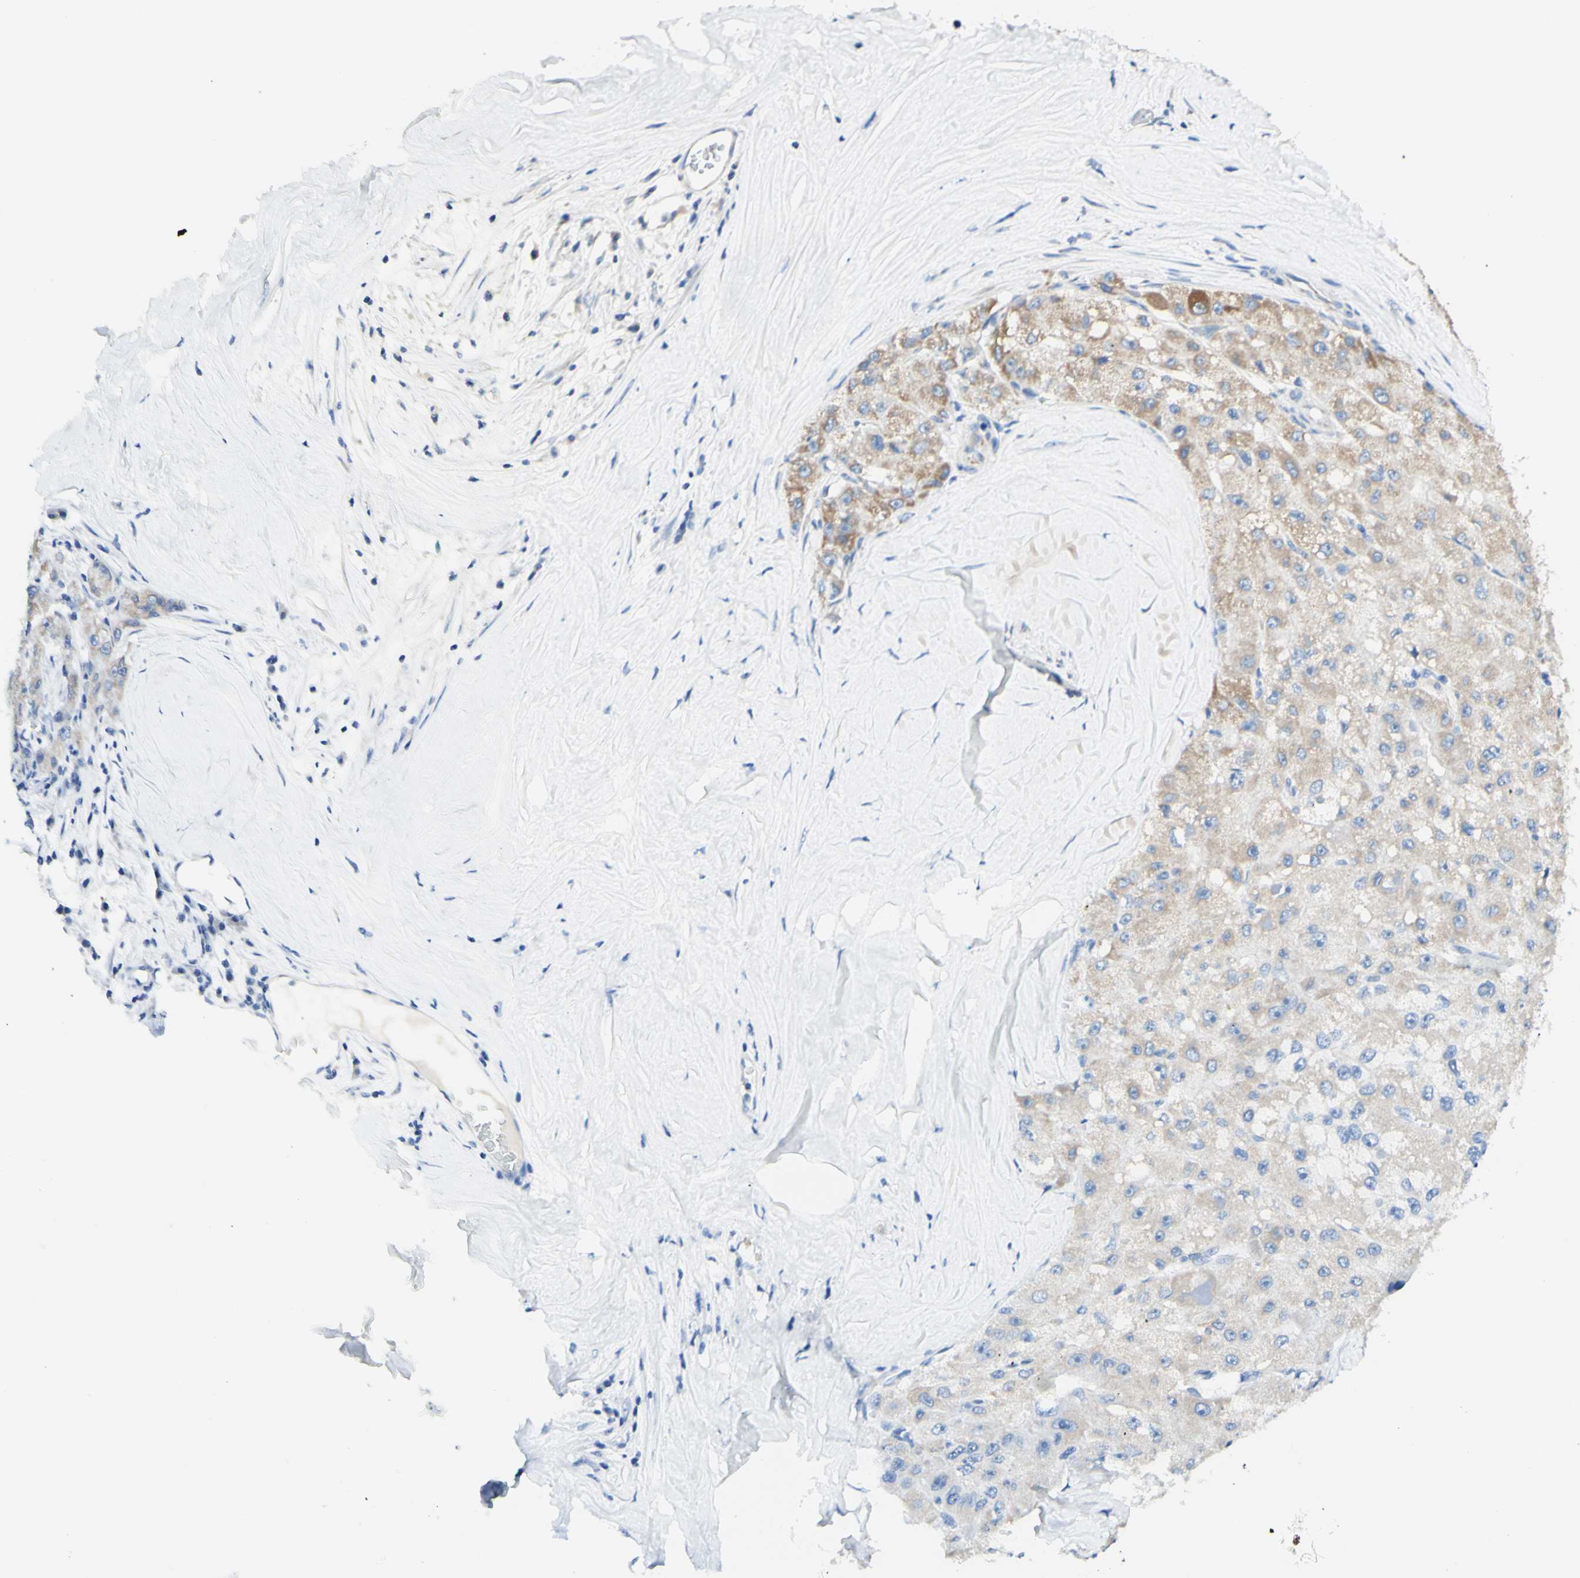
{"staining": {"intensity": "weak", "quantity": ">75%", "location": "cytoplasmic/membranous"}, "tissue": "liver cancer", "cell_type": "Tumor cells", "image_type": "cancer", "snomed": [{"axis": "morphology", "description": "Carcinoma, Hepatocellular, NOS"}, {"axis": "topography", "description": "Liver"}], "caption": "A low amount of weak cytoplasmic/membranous expression is appreciated in about >75% of tumor cells in liver hepatocellular carcinoma tissue. Immunohistochemistry stains the protein of interest in brown and the nuclei are stained blue.", "gene": "ARMC10", "patient": {"sex": "male", "age": 80}}